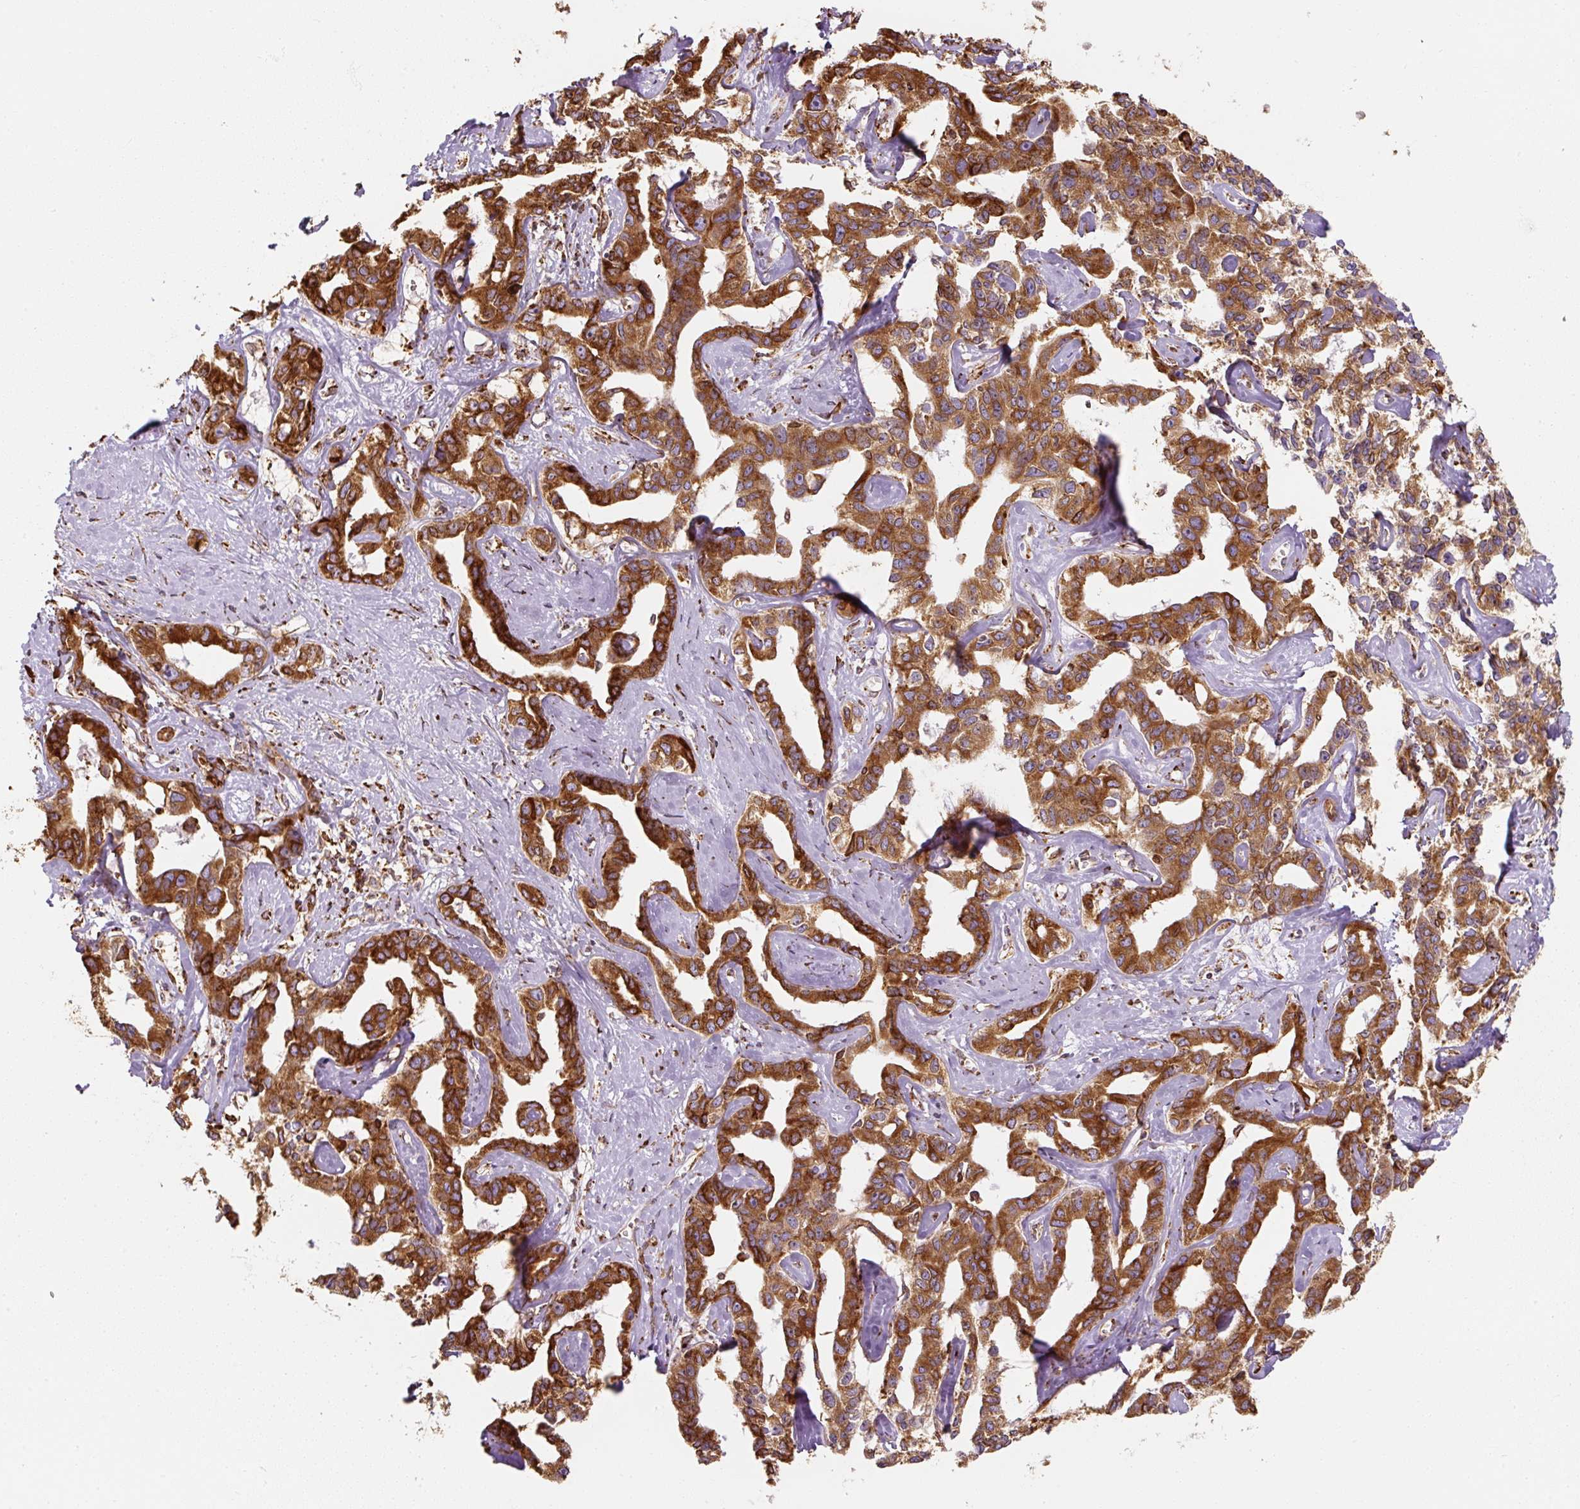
{"staining": {"intensity": "strong", "quantity": ">75%", "location": "cytoplasmic/membranous"}, "tissue": "liver cancer", "cell_type": "Tumor cells", "image_type": "cancer", "snomed": [{"axis": "morphology", "description": "Cholangiocarcinoma"}, {"axis": "topography", "description": "Liver"}], "caption": "A brown stain labels strong cytoplasmic/membranous staining of a protein in cholangiocarcinoma (liver) tumor cells. (brown staining indicates protein expression, while blue staining denotes nuclei).", "gene": "PRKCSH", "patient": {"sex": "male", "age": 59}}